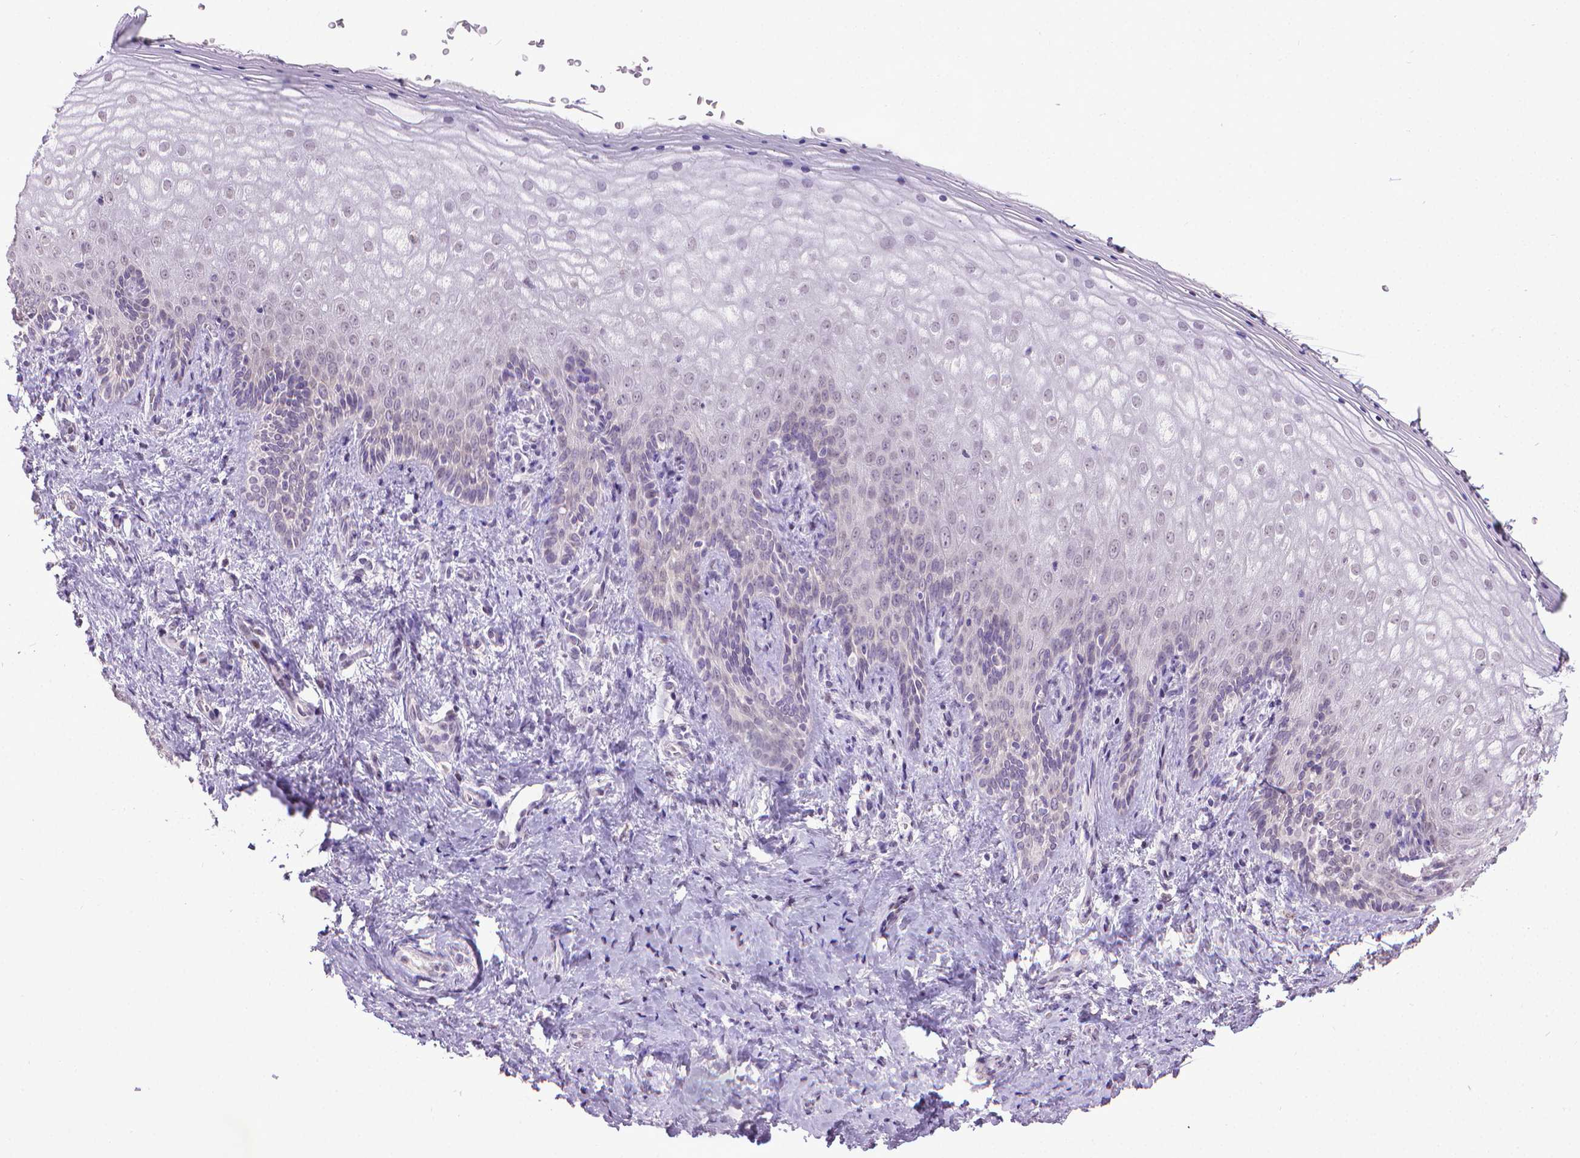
{"staining": {"intensity": "negative", "quantity": "none", "location": "none"}, "tissue": "vagina", "cell_type": "Squamous epithelial cells", "image_type": "normal", "snomed": [{"axis": "morphology", "description": "Normal tissue, NOS"}, {"axis": "topography", "description": "Vagina"}], "caption": "Squamous epithelial cells show no significant expression in unremarkable vagina. (Stains: DAB IHC with hematoxylin counter stain, Microscopy: brightfield microscopy at high magnification).", "gene": "KMO", "patient": {"sex": "female", "age": 42}}